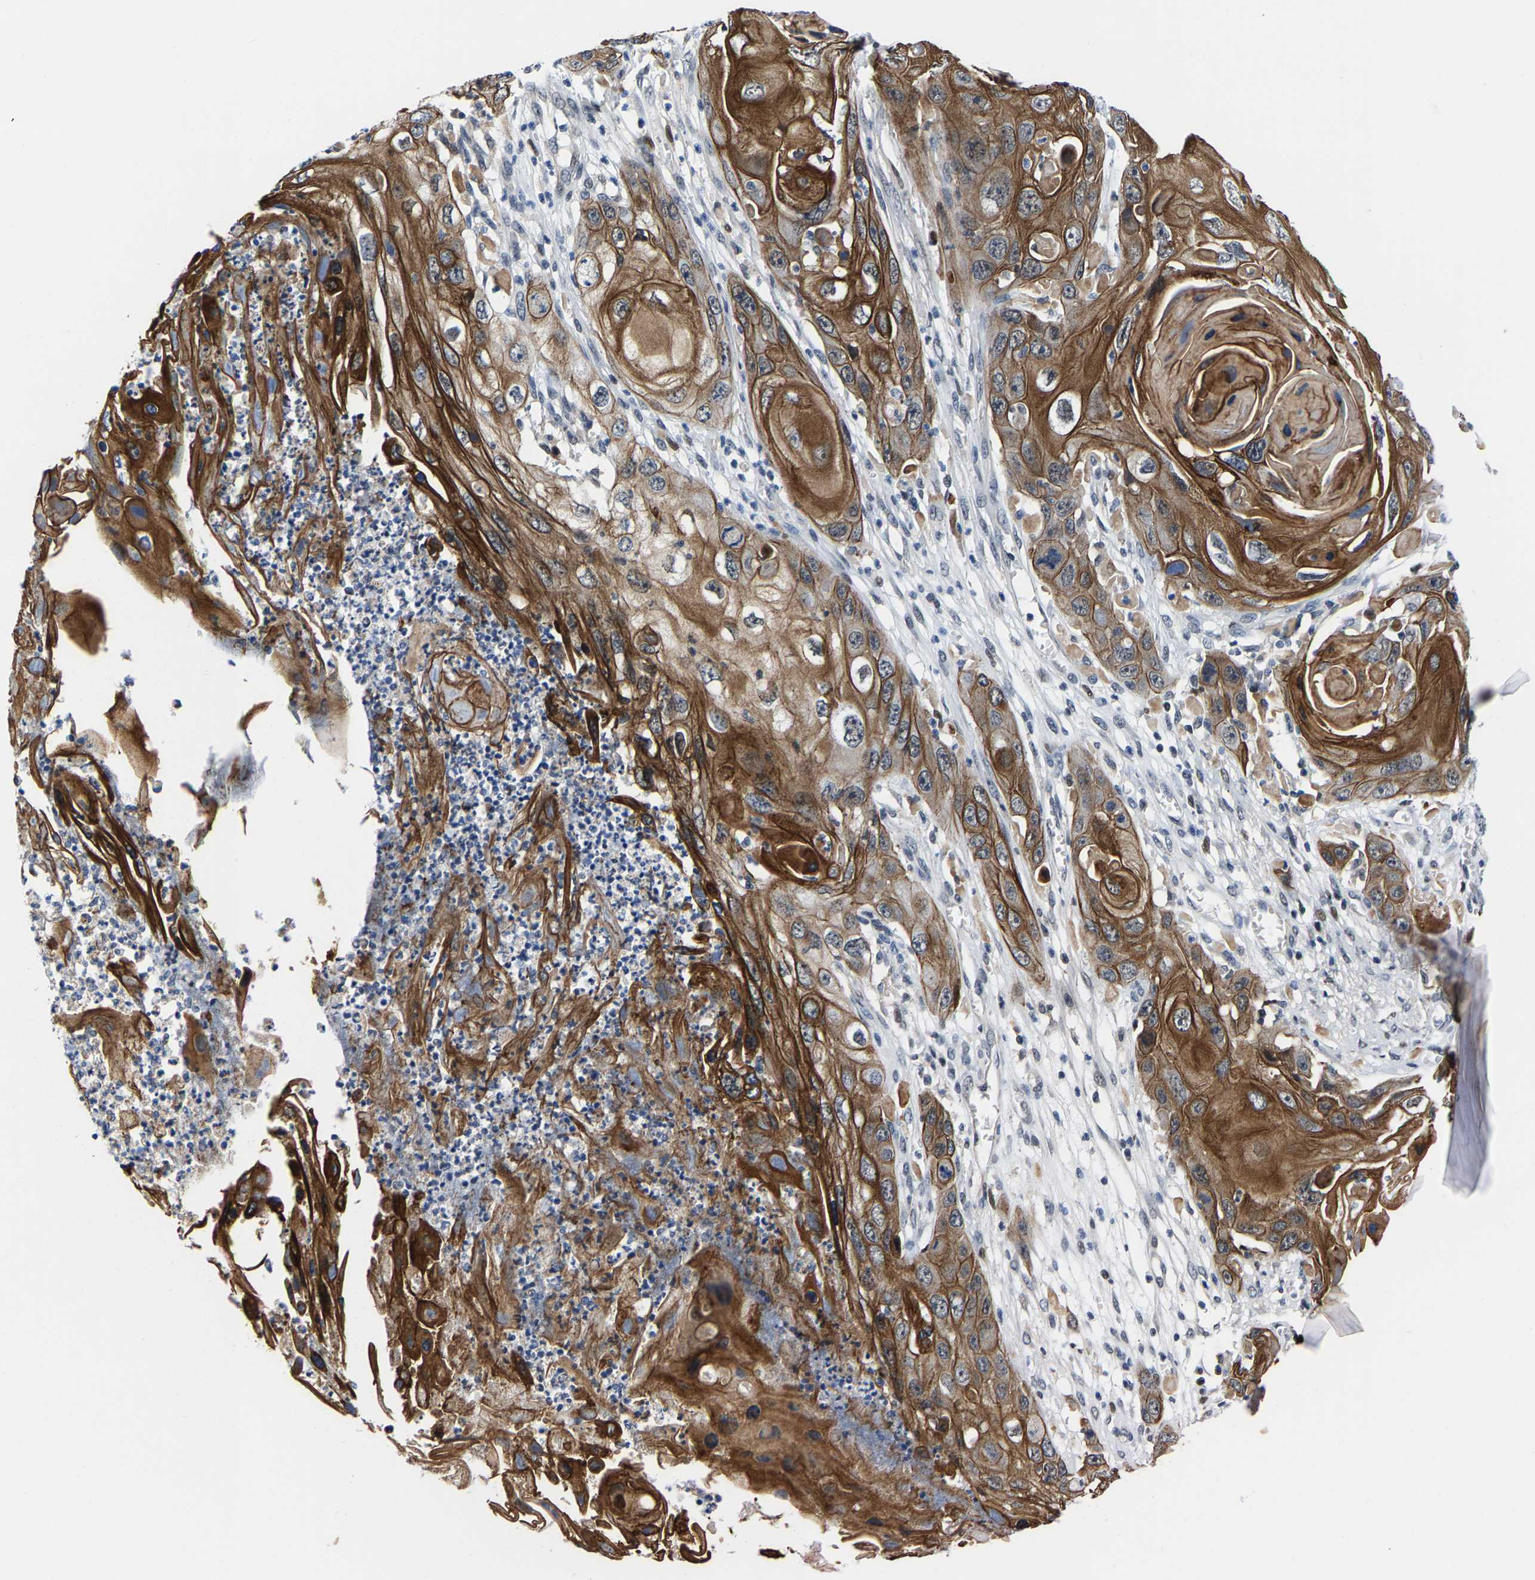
{"staining": {"intensity": "moderate", "quantity": ">75%", "location": "cytoplasmic/membranous"}, "tissue": "skin cancer", "cell_type": "Tumor cells", "image_type": "cancer", "snomed": [{"axis": "morphology", "description": "Squamous cell carcinoma, NOS"}, {"axis": "topography", "description": "Skin"}], "caption": "Tumor cells reveal medium levels of moderate cytoplasmic/membranous expression in about >75% of cells in human skin cancer.", "gene": "GTPBP10", "patient": {"sex": "male", "age": 55}}